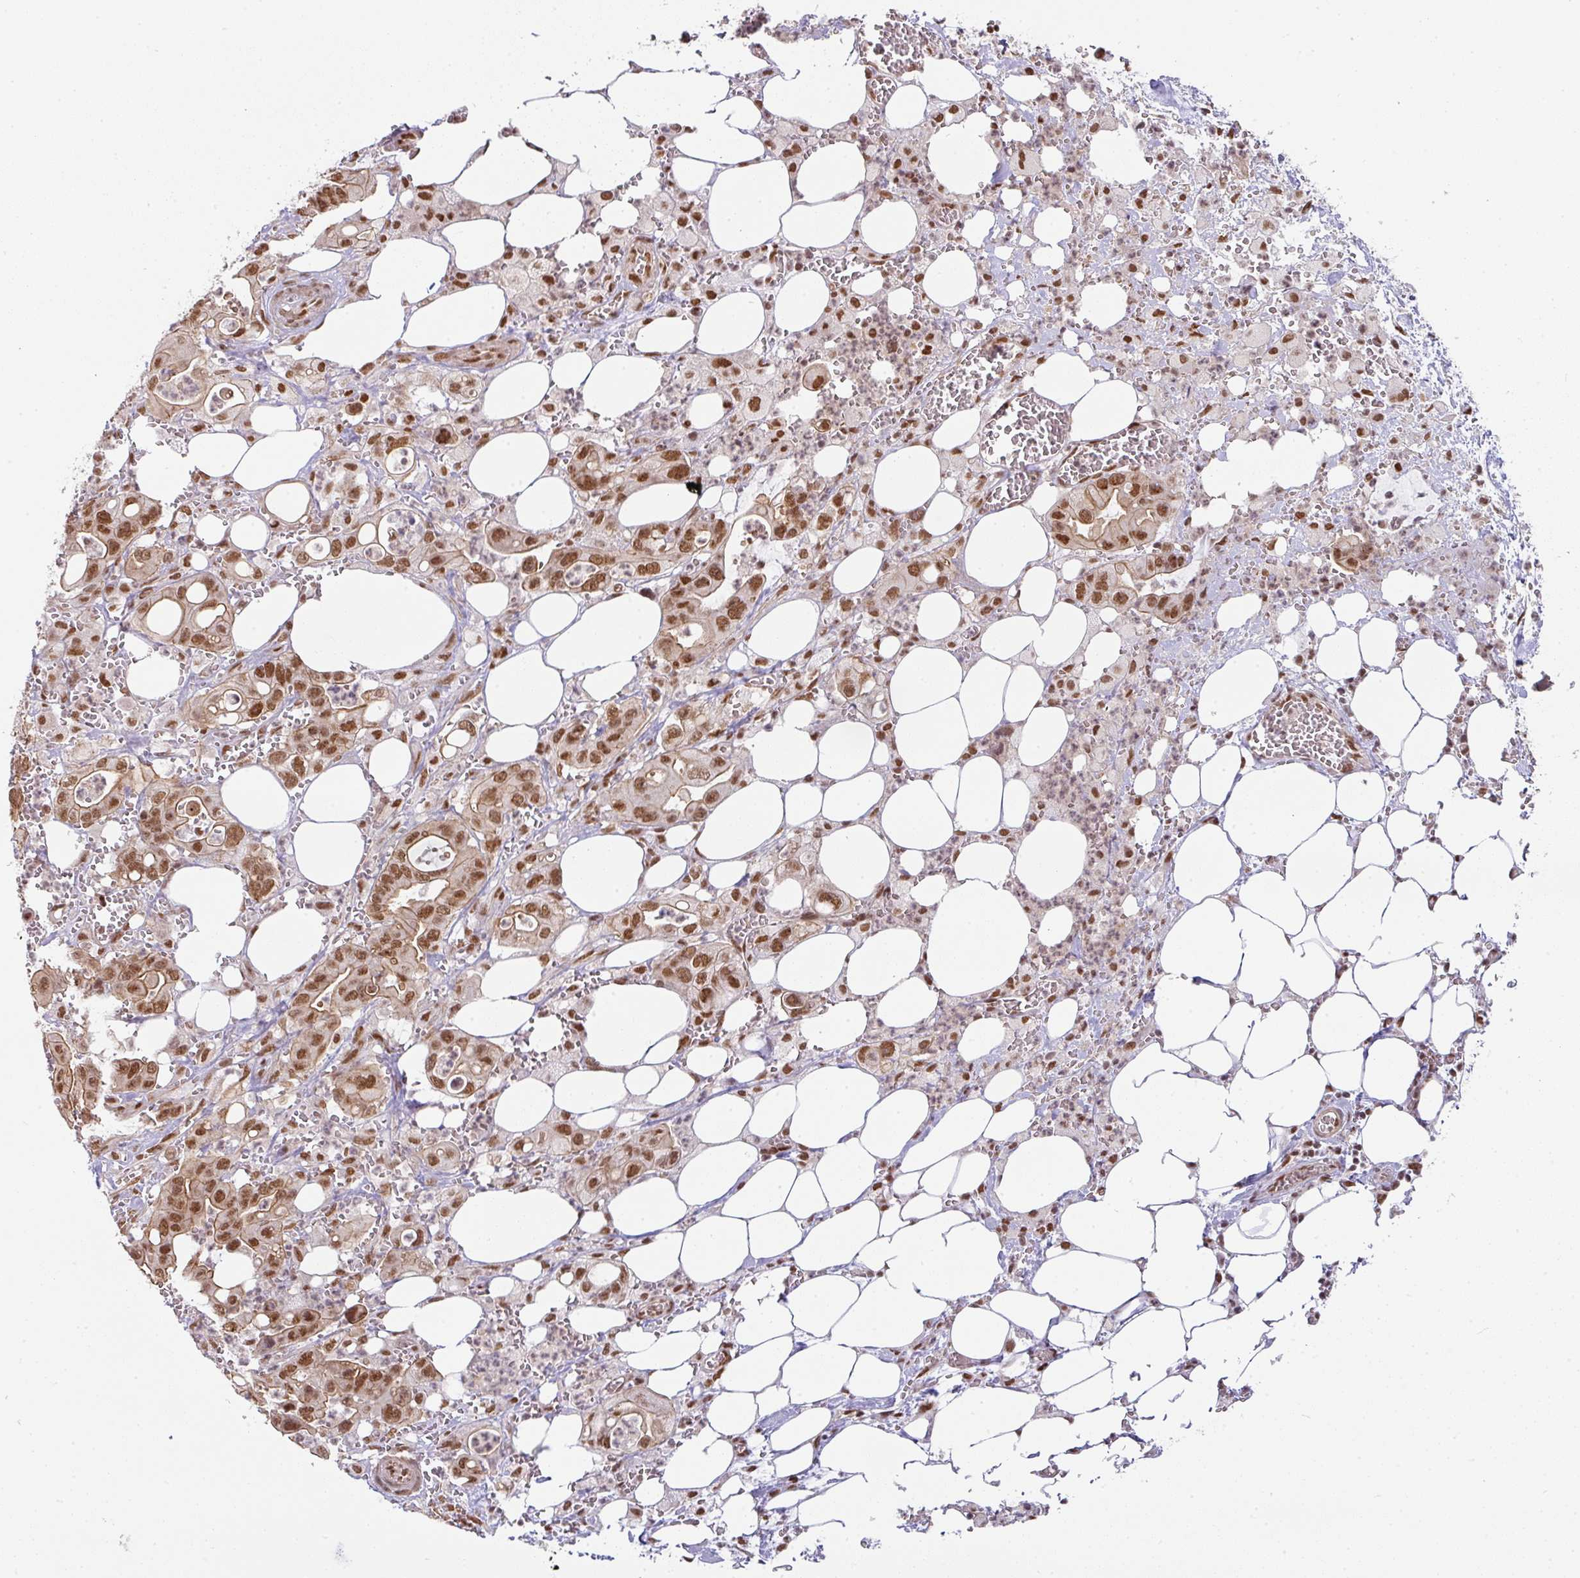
{"staining": {"intensity": "moderate", "quantity": ">75%", "location": "cytoplasmic/membranous,nuclear"}, "tissue": "pancreatic cancer", "cell_type": "Tumor cells", "image_type": "cancer", "snomed": [{"axis": "morphology", "description": "Adenocarcinoma, NOS"}, {"axis": "topography", "description": "Pancreas"}], "caption": "A histopathology image showing moderate cytoplasmic/membranous and nuclear staining in approximately >75% of tumor cells in pancreatic cancer (adenocarcinoma), as visualized by brown immunohistochemical staining.", "gene": "NCOA5", "patient": {"sex": "male", "age": 61}}